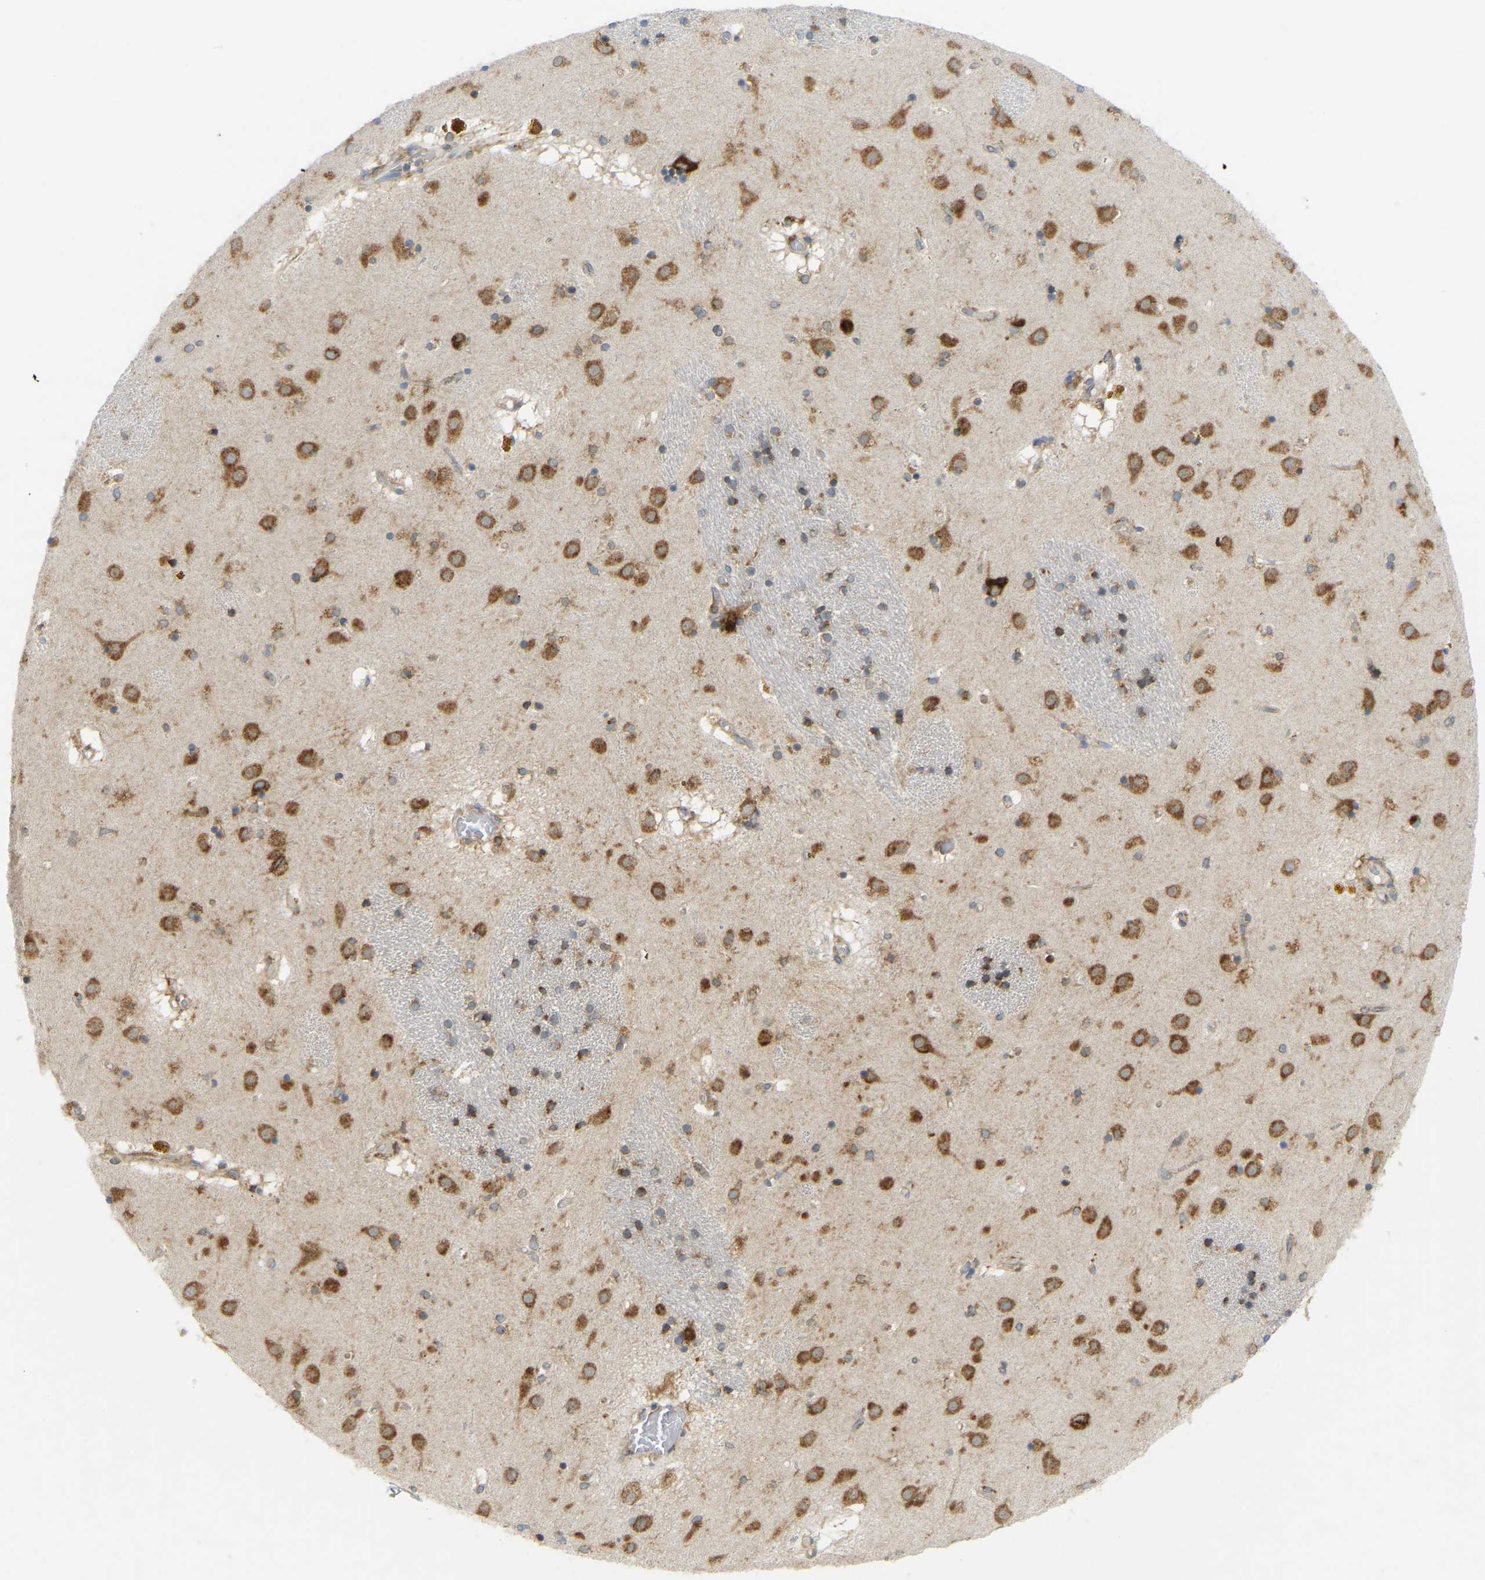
{"staining": {"intensity": "strong", "quantity": "25%-75%", "location": "cytoplasmic/membranous"}, "tissue": "caudate", "cell_type": "Glial cells", "image_type": "normal", "snomed": [{"axis": "morphology", "description": "Normal tissue, NOS"}, {"axis": "topography", "description": "Lateral ventricle wall"}], "caption": "Protein staining demonstrates strong cytoplasmic/membranous staining in about 25%-75% of glial cells in unremarkable caudate.", "gene": "SND1", "patient": {"sex": "male", "age": 70}}